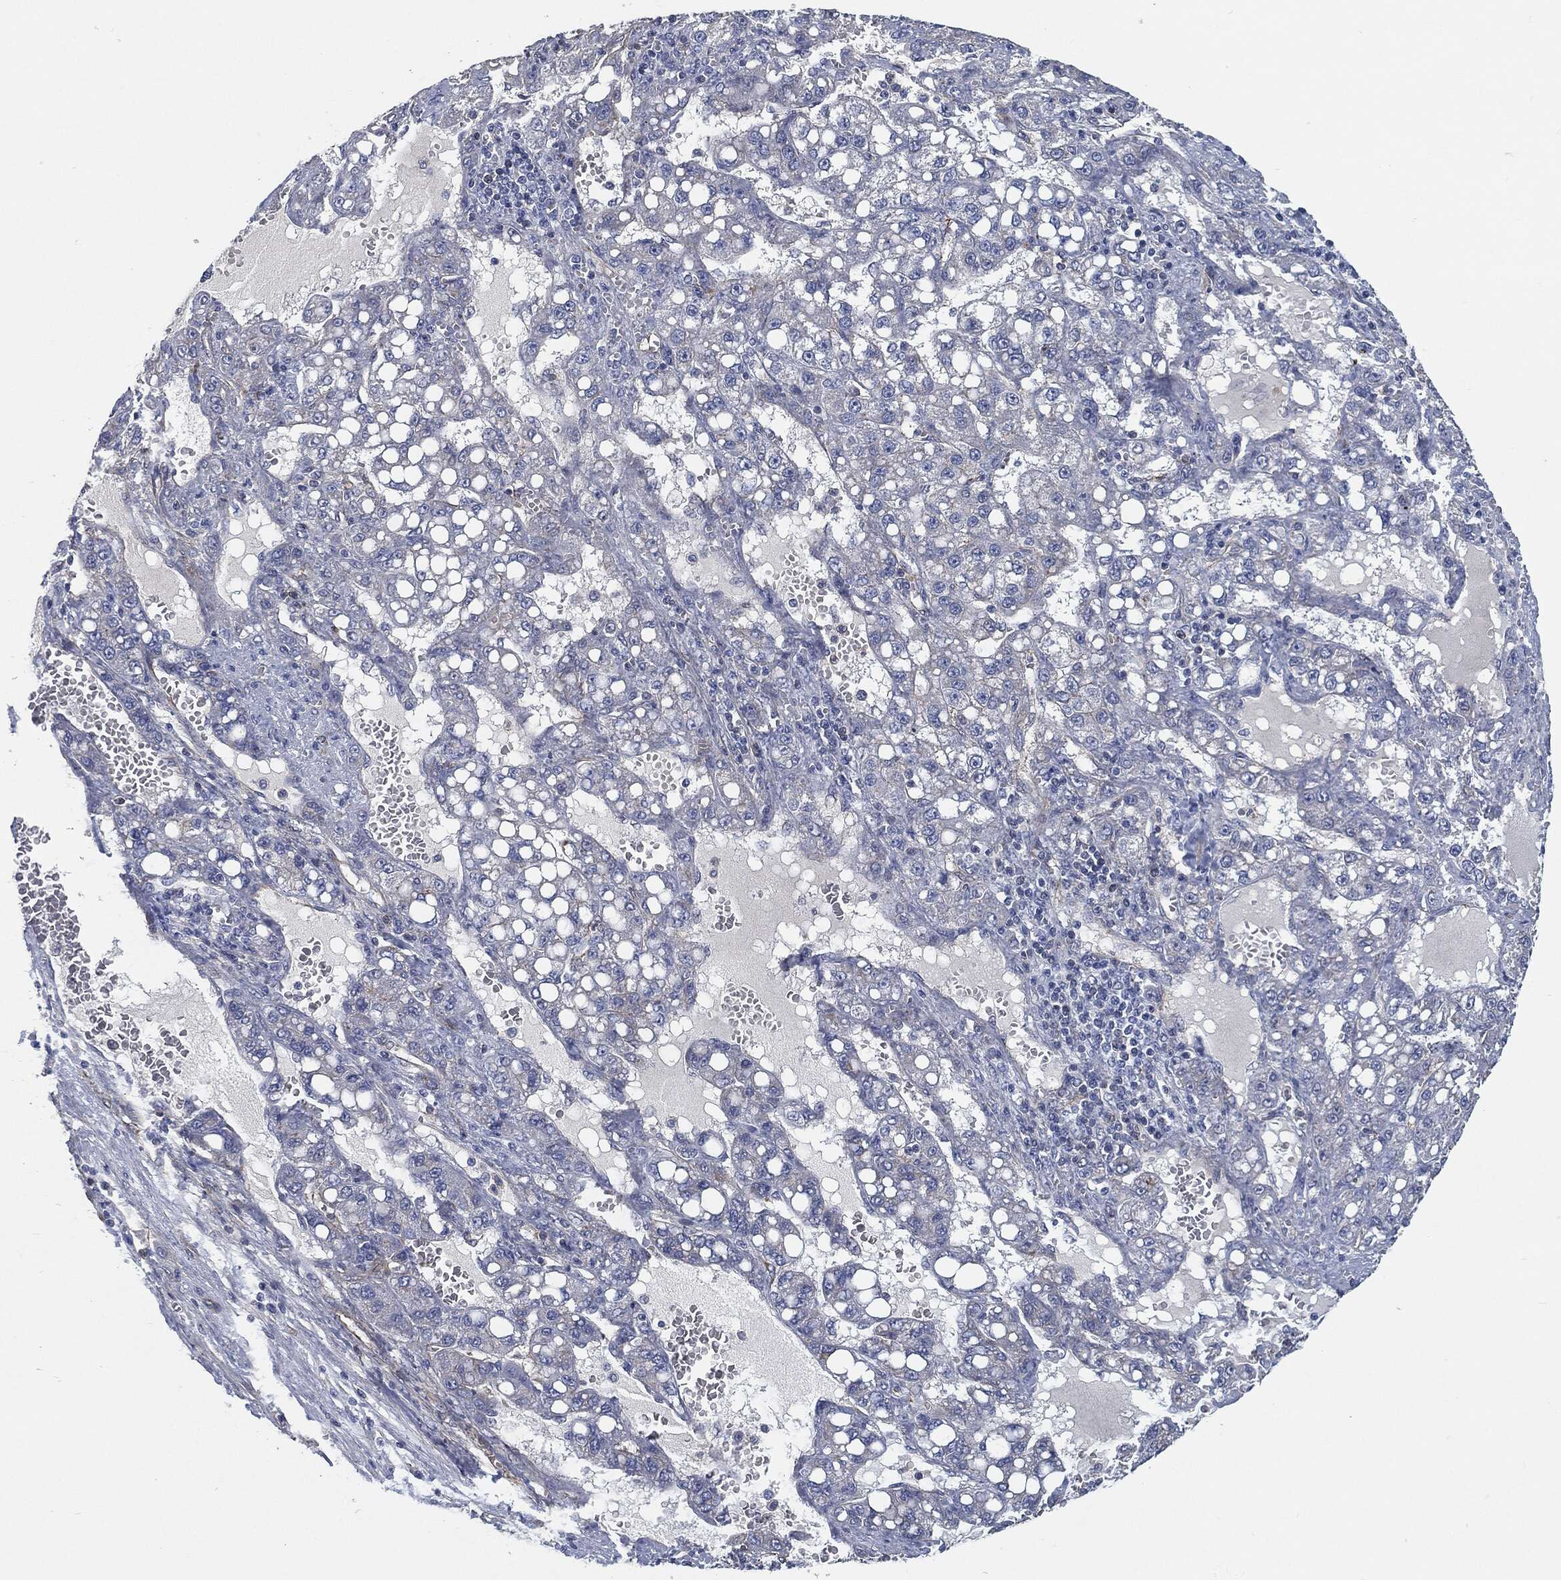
{"staining": {"intensity": "negative", "quantity": "none", "location": "none"}, "tissue": "liver cancer", "cell_type": "Tumor cells", "image_type": "cancer", "snomed": [{"axis": "morphology", "description": "Carcinoma, Hepatocellular, NOS"}, {"axis": "topography", "description": "Liver"}], "caption": "The photomicrograph exhibits no staining of tumor cells in liver cancer (hepatocellular carcinoma). (DAB (3,3'-diaminobenzidine) immunohistochemistry (IHC) with hematoxylin counter stain).", "gene": "SVIL", "patient": {"sex": "female", "age": 65}}